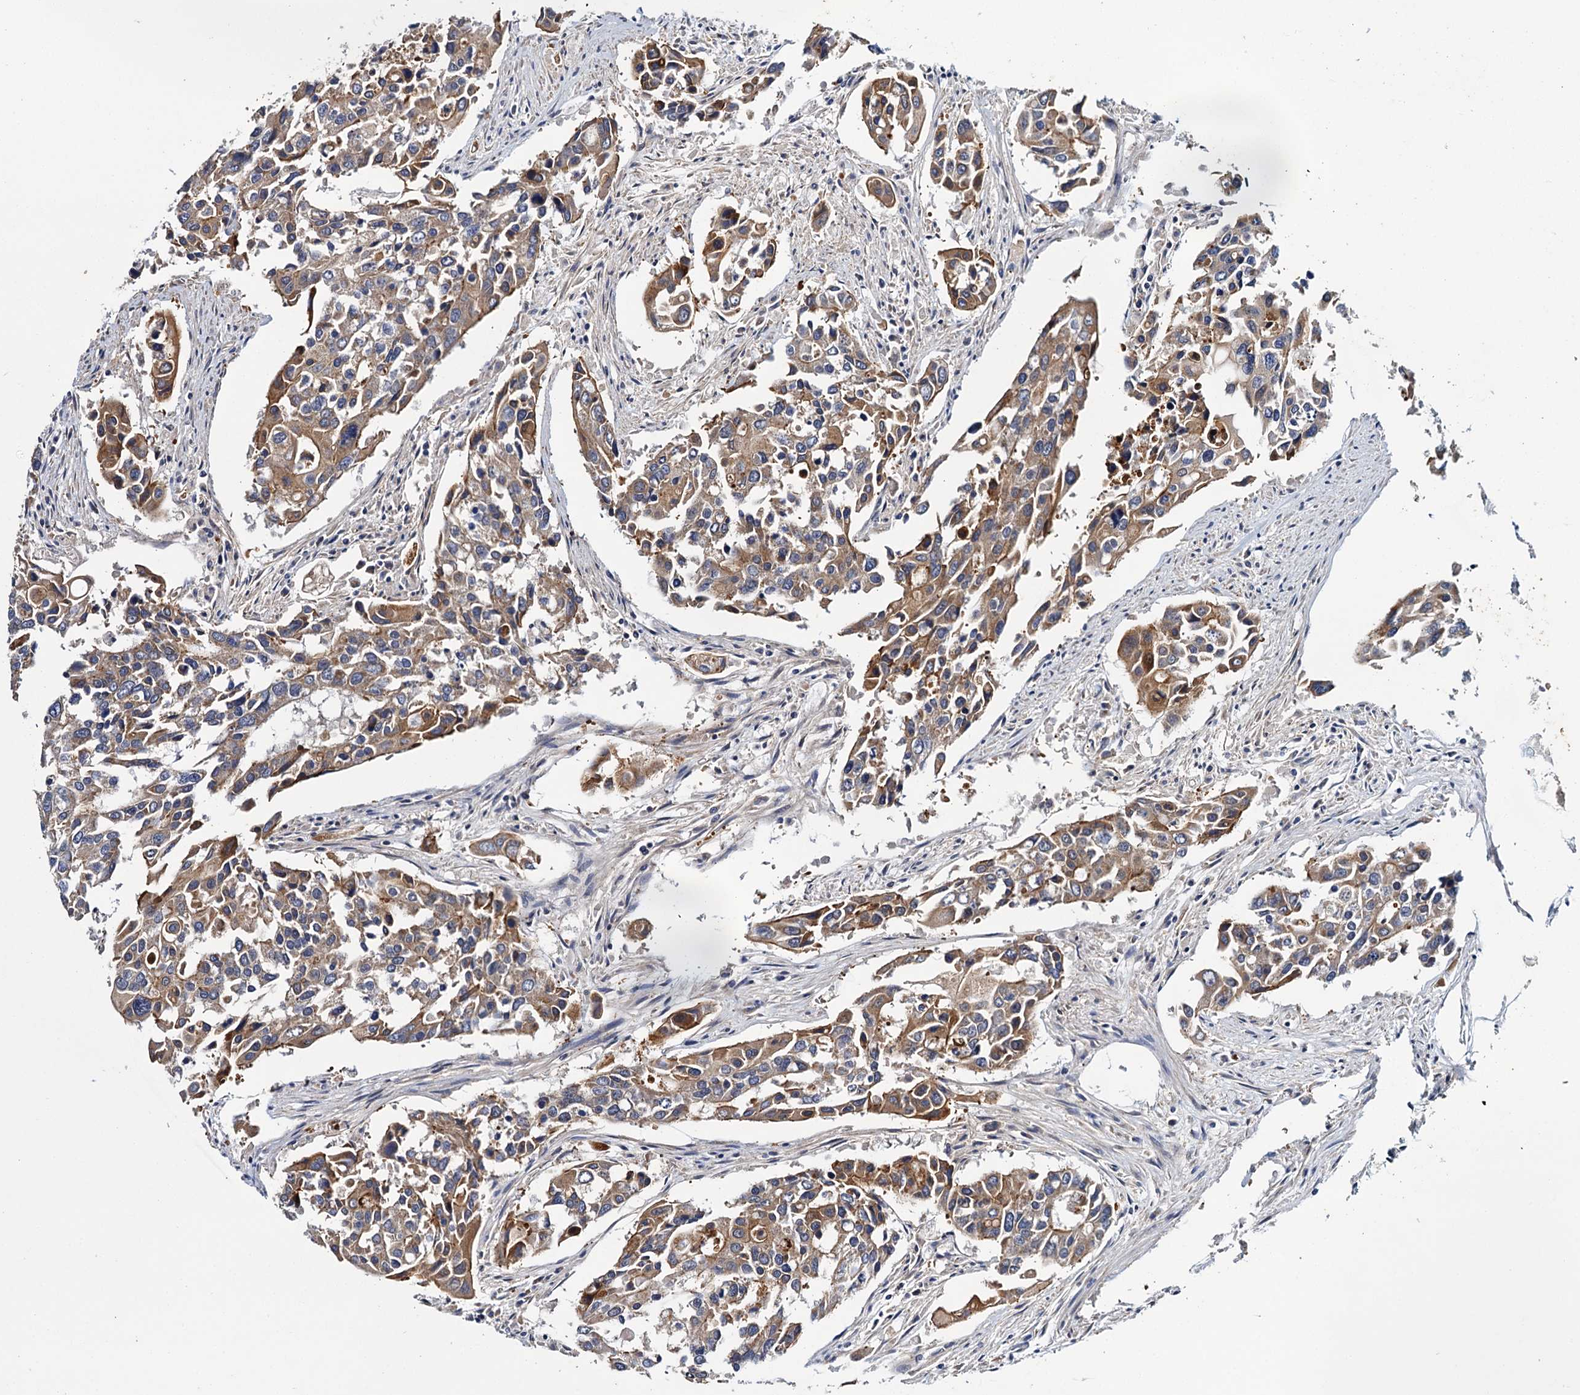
{"staining": {"intensity": "moderate", "quantity": ">75%", "location": "cytoplasmic/membranous"}, "tissue": "colorectal cancer", "cell_type": "Tumor cells", "image_type": "cancer", "snomed": [{"axis": "morphology", "description": "Adenocarcinoma, NOS"}, {"axis": "topography", "description": "Colon"}], "caption": "This is a micrograph of immunohistochemistry (IHC) staining of adenocarcinoma (colorectal), which shows moderate positivity in the cytoplasmic/membranous of tumor cells.", "gene": "CEP295", "patient": {"sex": "male", "age": 77}}